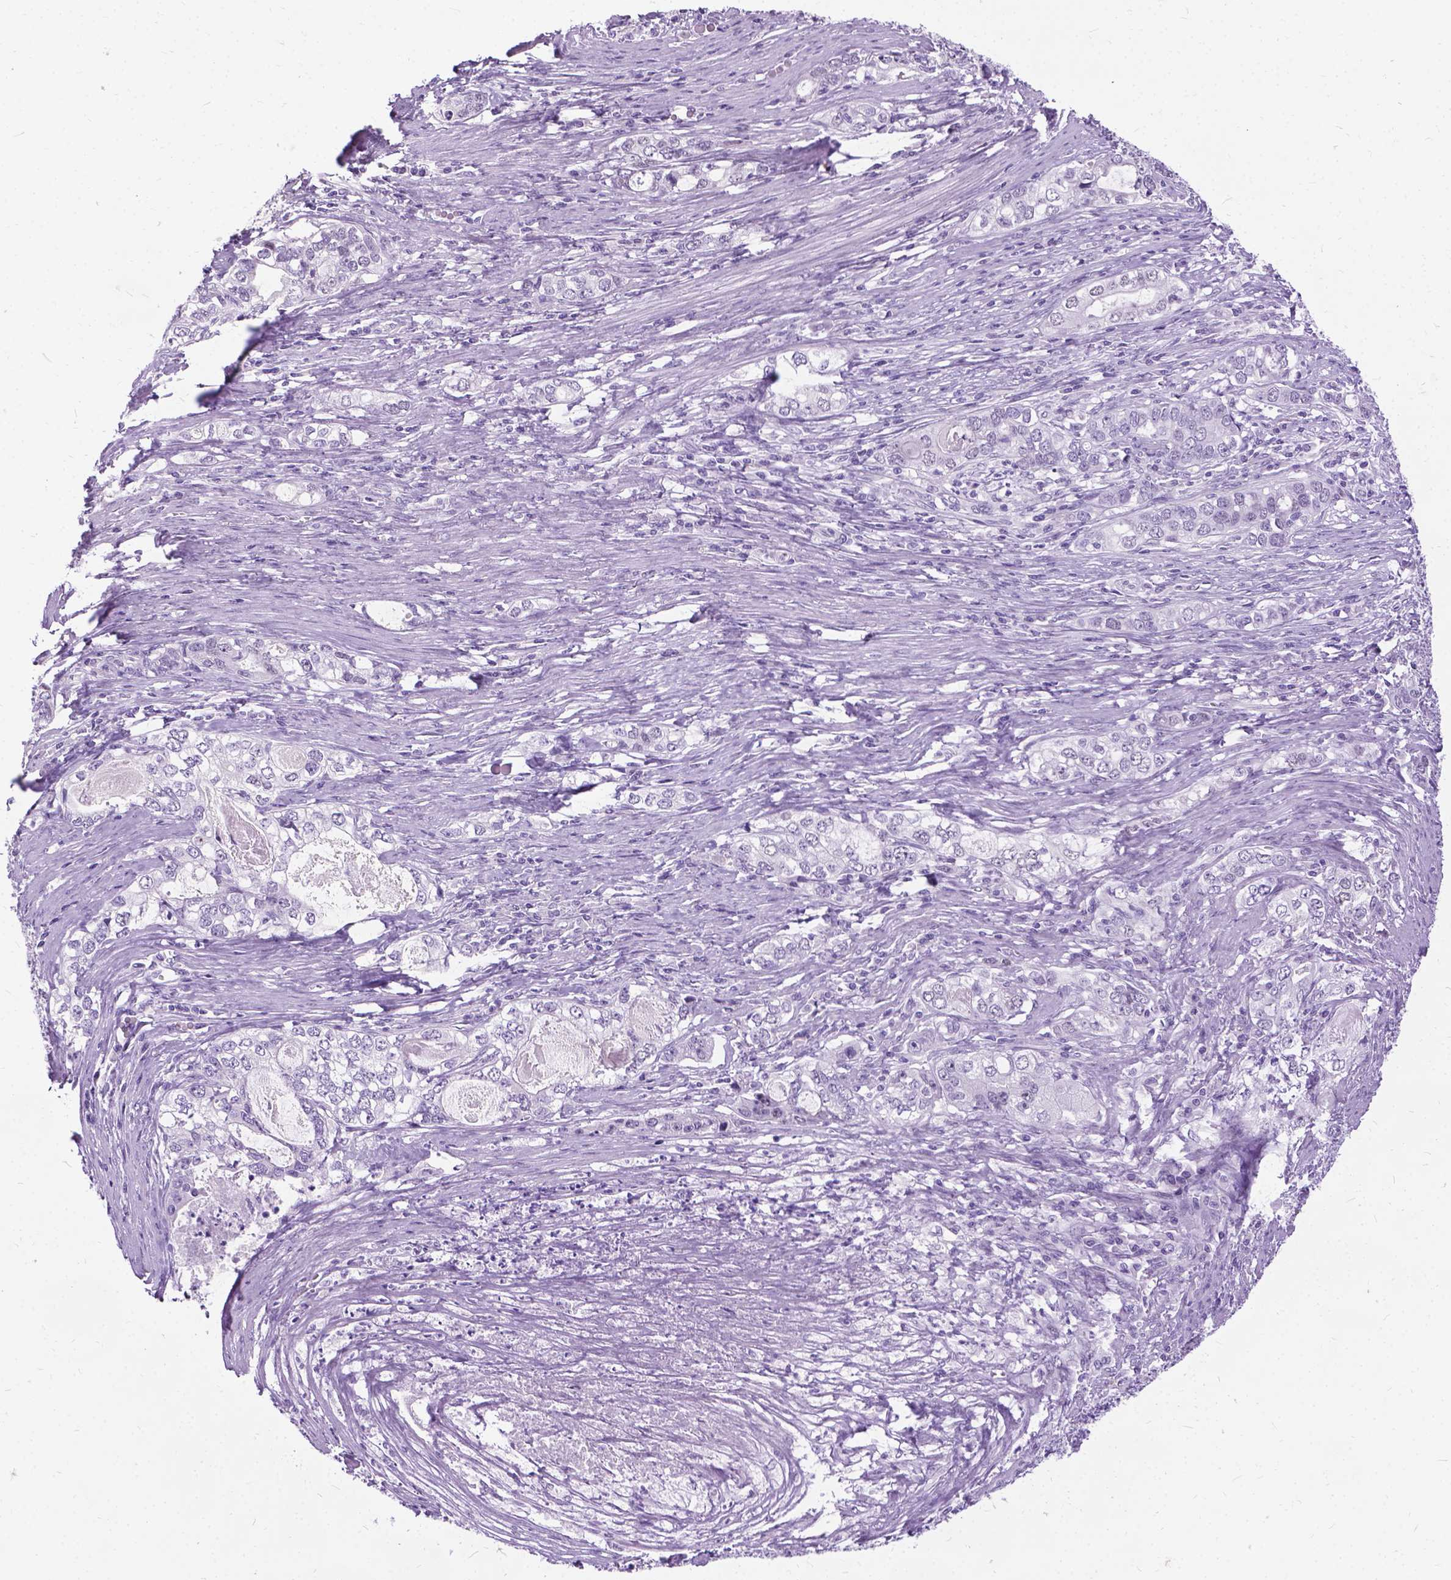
{"staining": {"intensity": "negative", "quantity": "none", "location": "none"}, "tissue": "stomach cancer", "cell_type": "Tumor cells", "image_type": "cancer", "snomed": [{"axis": "morphology", "description": "Adenocarcinoma, NOS"}, {"axis": "topography", "description": "Stomach, lower"}], "caption": "Histopathology image shows no significant protein positivity in tumor cells of stomach cancer (adenocarcinoma). (Stains: DAB IHC with hematoxylin counter stain, Microscopy: brightfield microscopy at high magnification).", "gene": "PROB1", "patient": {"sex": "female", "age": 72}}